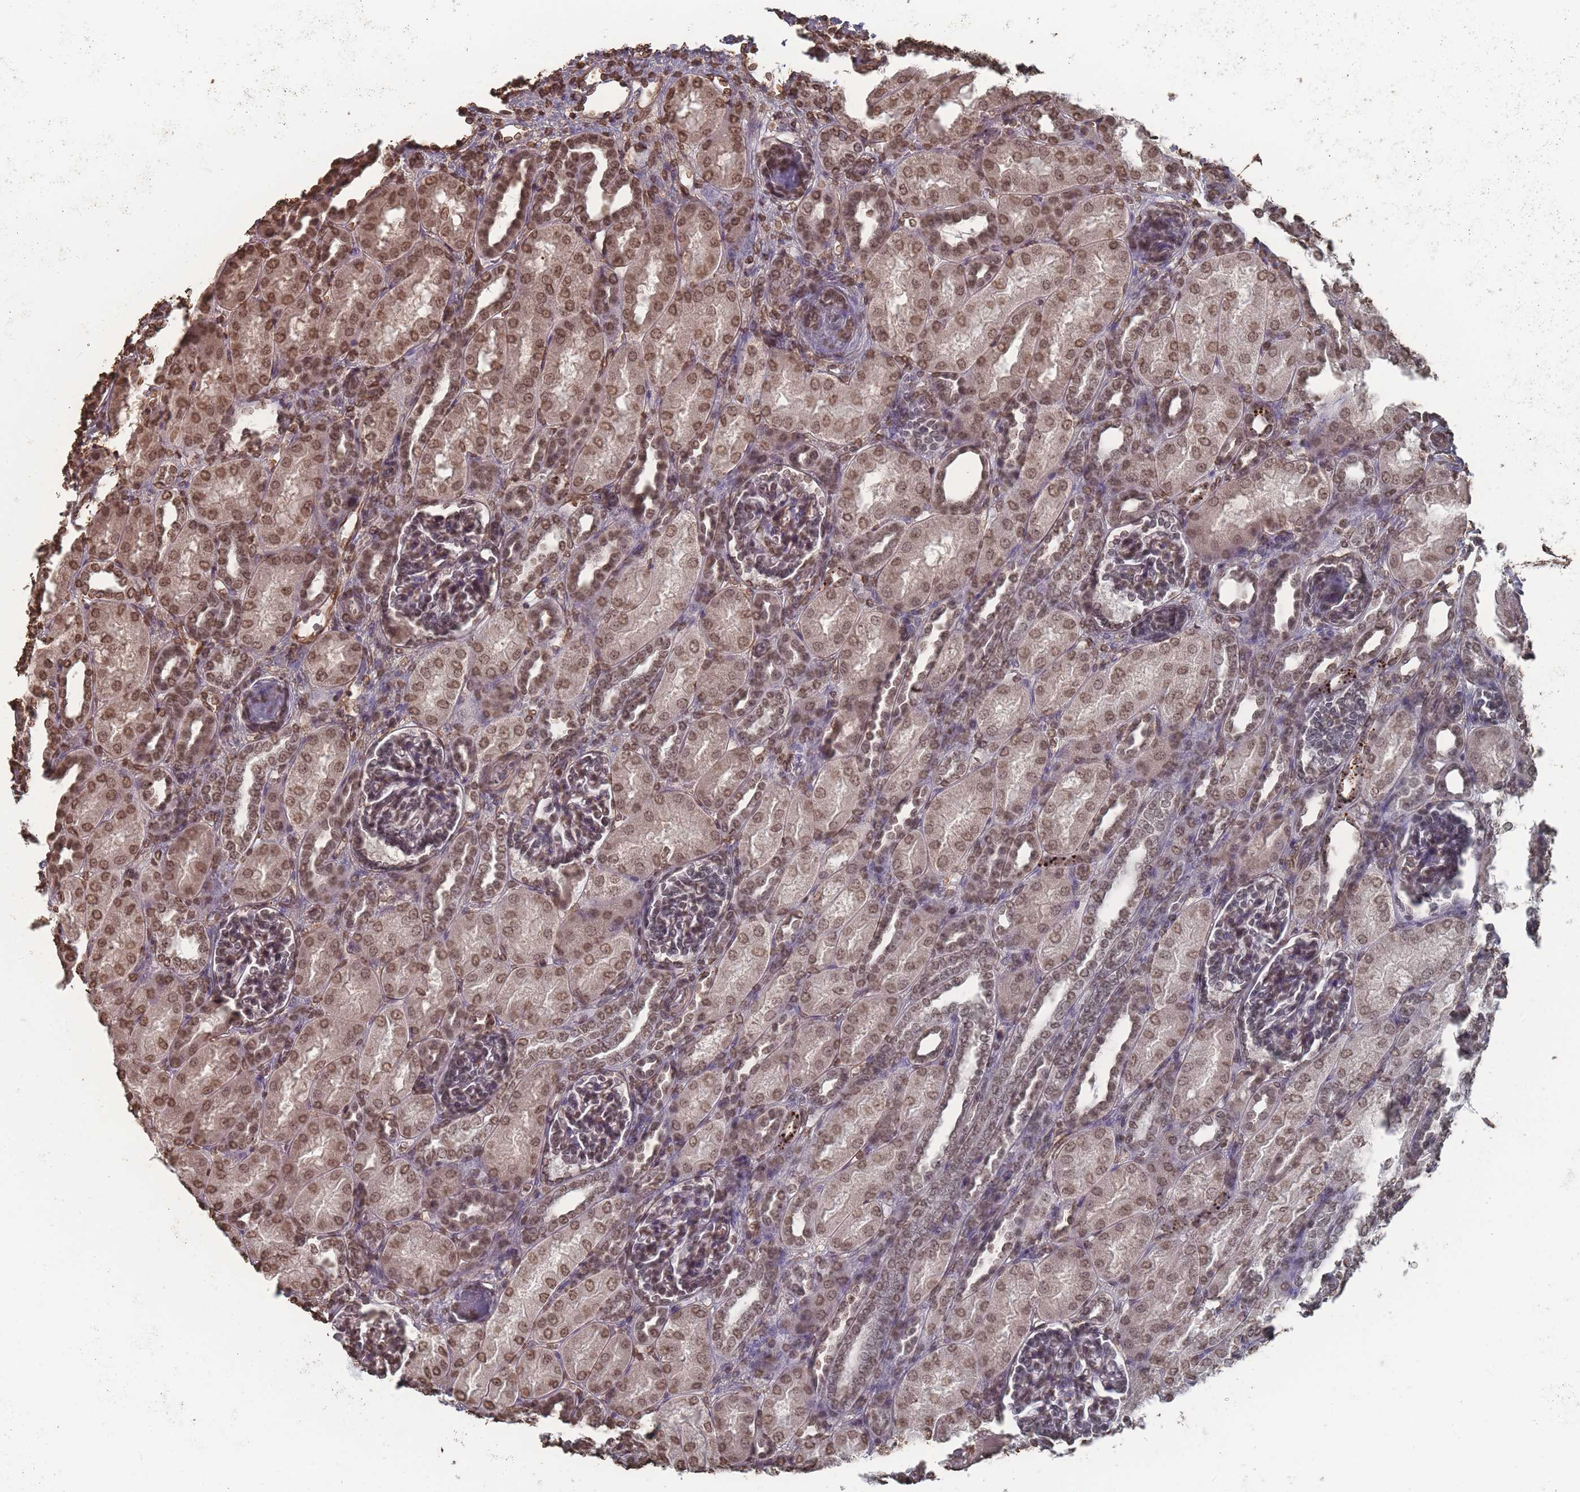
{"staining": {"intensity": "moderate", "quantity": "25%-75%", "location": "nuclear"}, "tissue": "kidney", "cell_type": "Cells in glomeruli", "image_type": "normal", "snomed": [{"axis": "morphology", "description": "Normal tissue, NOS"}, {"axis": "morphology", "description": "Neoplasm, malignant, NOS"}, {"axis": "topography", "description": "Kidney"}], "caption": "DAB immunohistochemical staining of normal human kidney demonstrates moderate nuclear protein positivity in approximately 25%-75% of cells in glomeruli. The staining was performed using DAB (3,3'-diaminobenzidine), with brown indicating positive protein expression. Nuclei are stained blue with hematoxylin.", "gene": "PLEKHG5", "patient": {"sex": "female", "age": 1}}